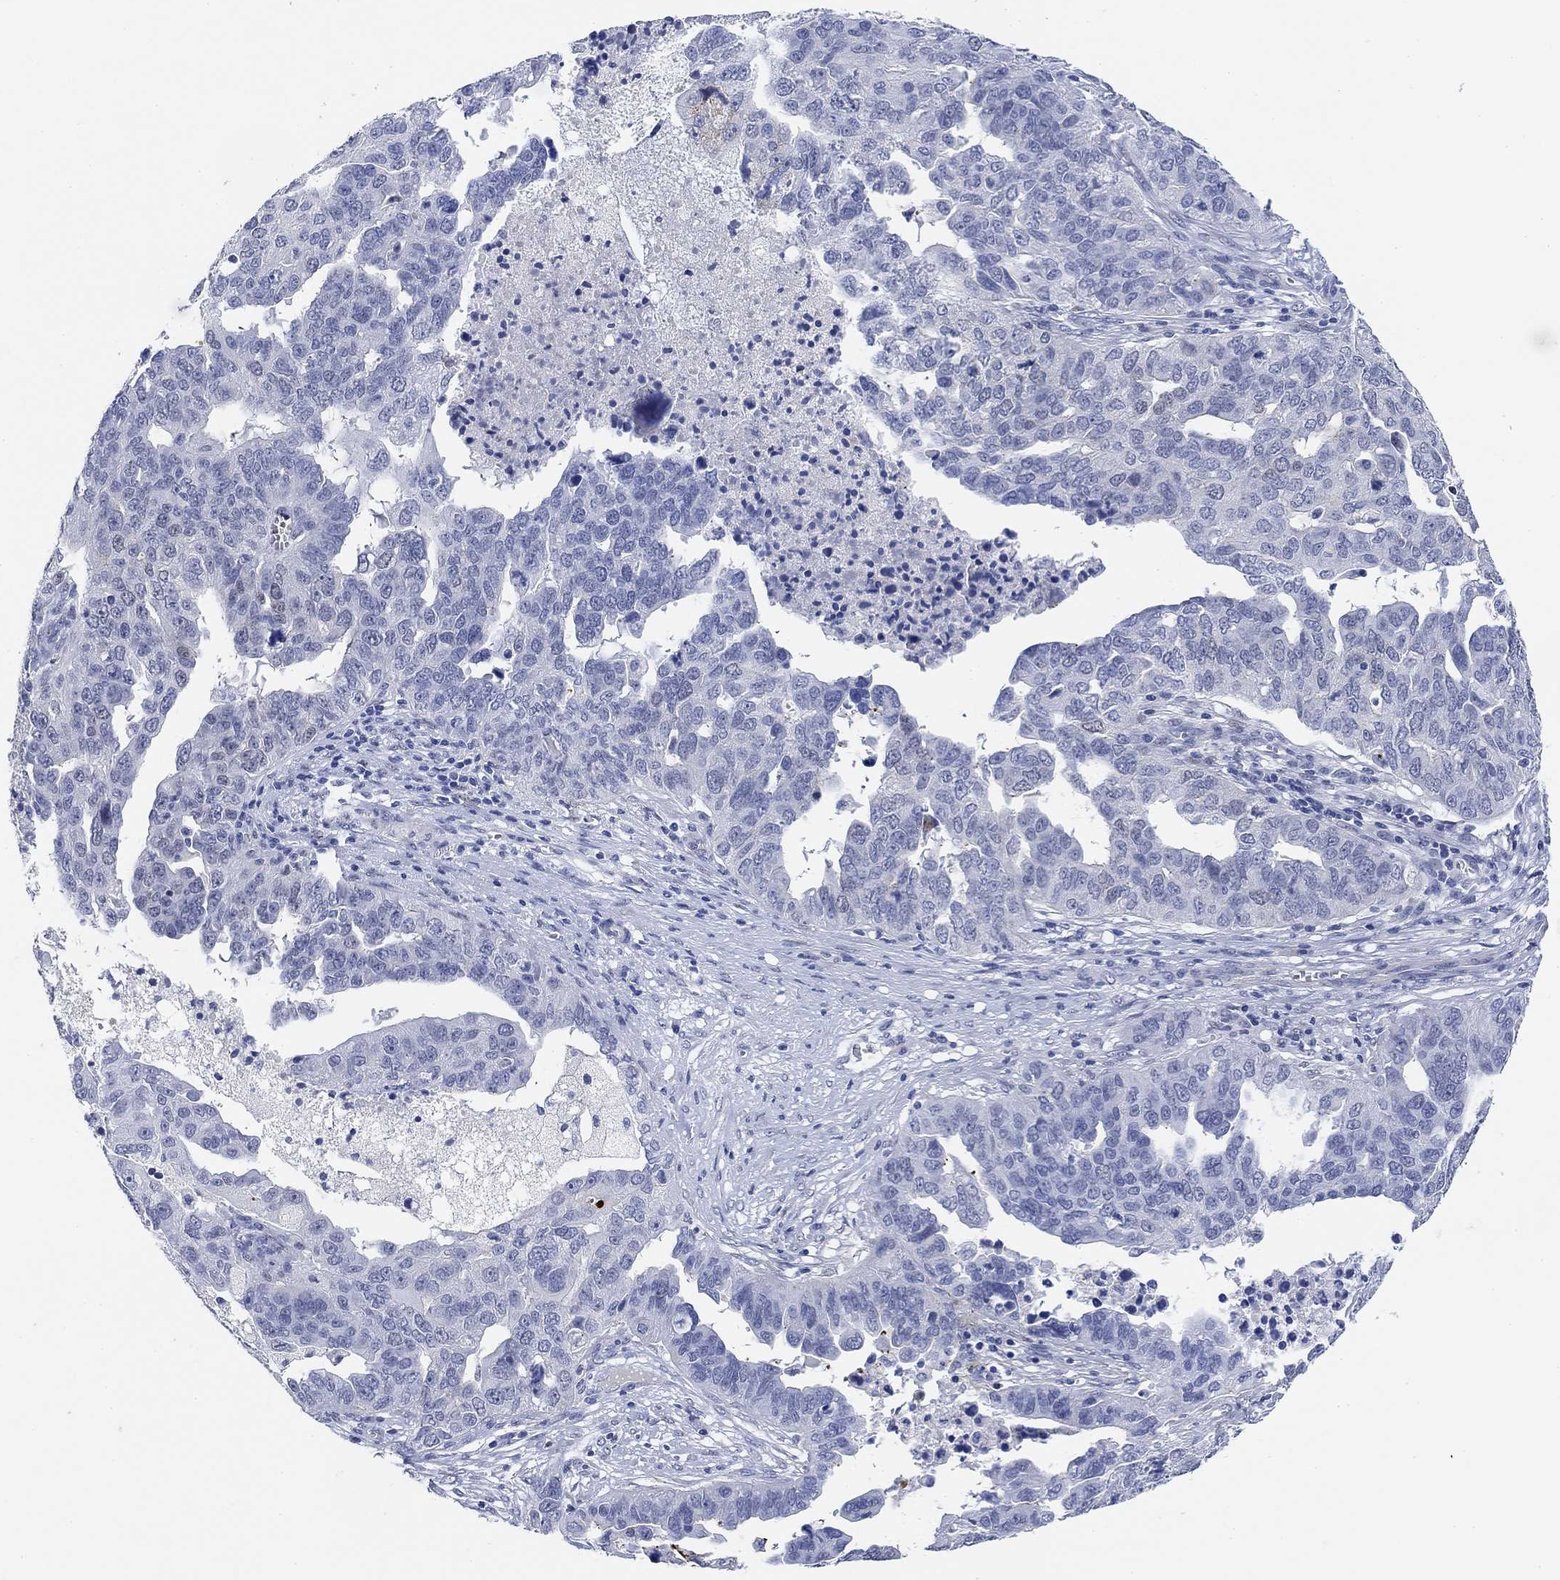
{"staining": {"intensity": "negative", "quantity": "none", "location": "none"}, "tissue": "ovarian cancer", "cell_type": "Tumor cells", "image_type": "cancer", "snomed": [{"axis": "morphology", "description": "Carcinoma, endometroid"}, {"axis": "topography", "description": "Soft tissue"}, {"axis": "topography", "description": "Ovary"}], "caption": "This is a photomicrograph of immunohistochemistry (IHC) staining of ovarian cancer (endometroid carcinoma), which shows no positivity in tumor cells.", "gene": "PAX6", "patient": {"sex": "female", "age": 52}}